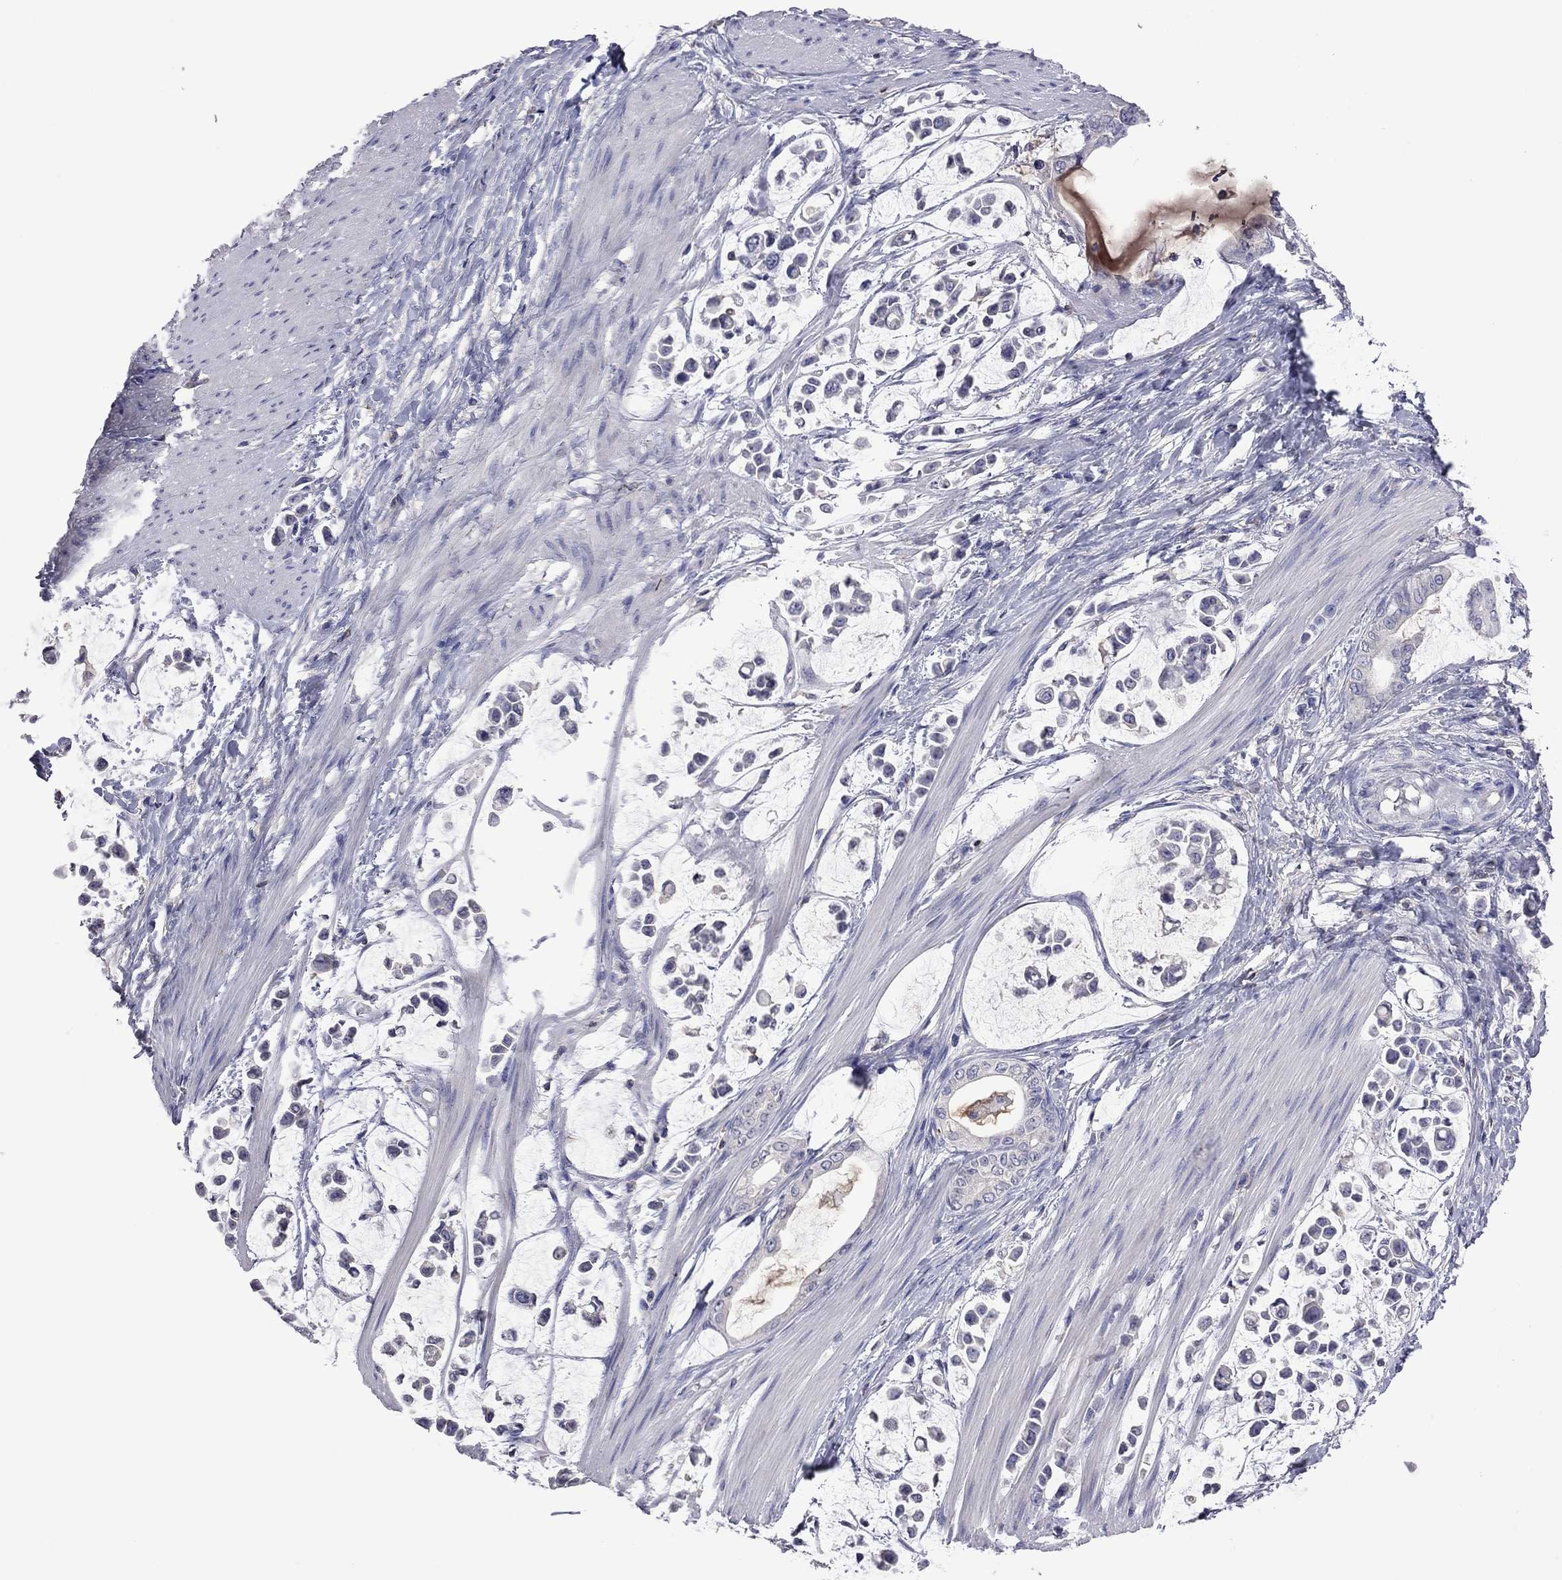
{"staining": {"intensity": "negative", "quantity": "none", "location": "none"}, "tissue": "stomach cancer", "cell_type": "Tumor cells", "image_type": "cancer", "snomed": [{"axis": "morphology", "description": "Adenocarcinoma, NOS"}, {"axis": "topography", "description": "Stomach"}], "caption": "Immunohistochemistry (IHC) micrograph of neoplastic tissue: stomach adenocarcinoma stained with DAB displays no significant protein expression in tumor cells.", "gene": "IPCEF1", "patient": {"sex": "male", "age": 82}}